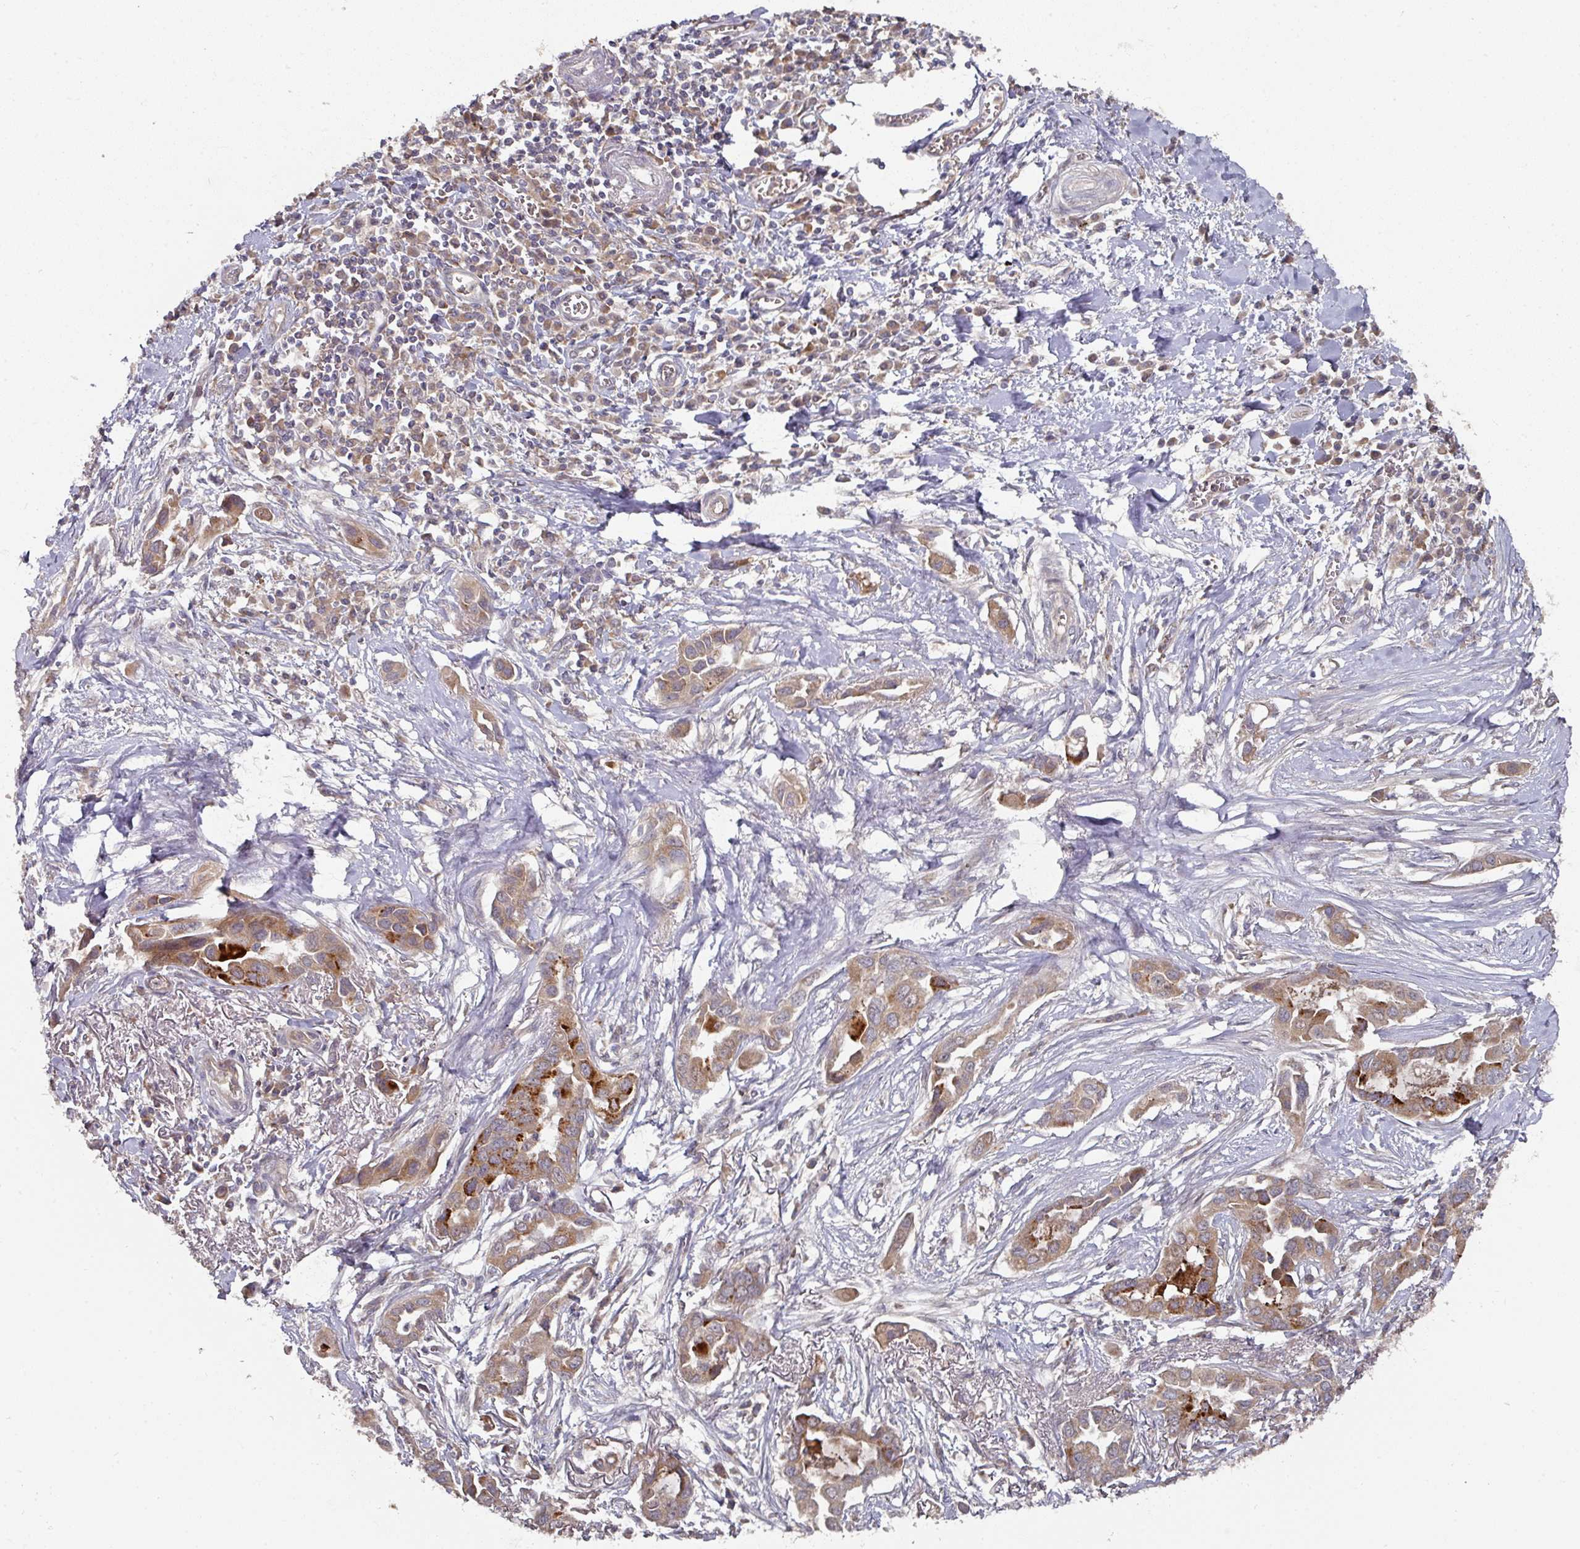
{"staining": {"intensity": "moderate", "quantity": ">75%", "location": "cytoplasmic/membranous"}, "tissue": "lung cancer", "cell_type": "Tumor cells", "image_type": "cancer", "snomed": [{"axis": "morphology", "description": "Adenocarcinoma, NOS"}, {"axis": "topography", "description": "Lung"}], "caption": "Lung cancer was stained to show a protein in brown. There is medium levels of moderate cytoplasmic/membranous staining in about >75% of tumor cells. Using DAB (3,3'-diaminobenzidine) (brown) and hematoxylin (blue) stains, captured at high magnification using brightfield microscopy.", "gene": "DNAJC7", "patient": {"sex": "female", "age": 76}}